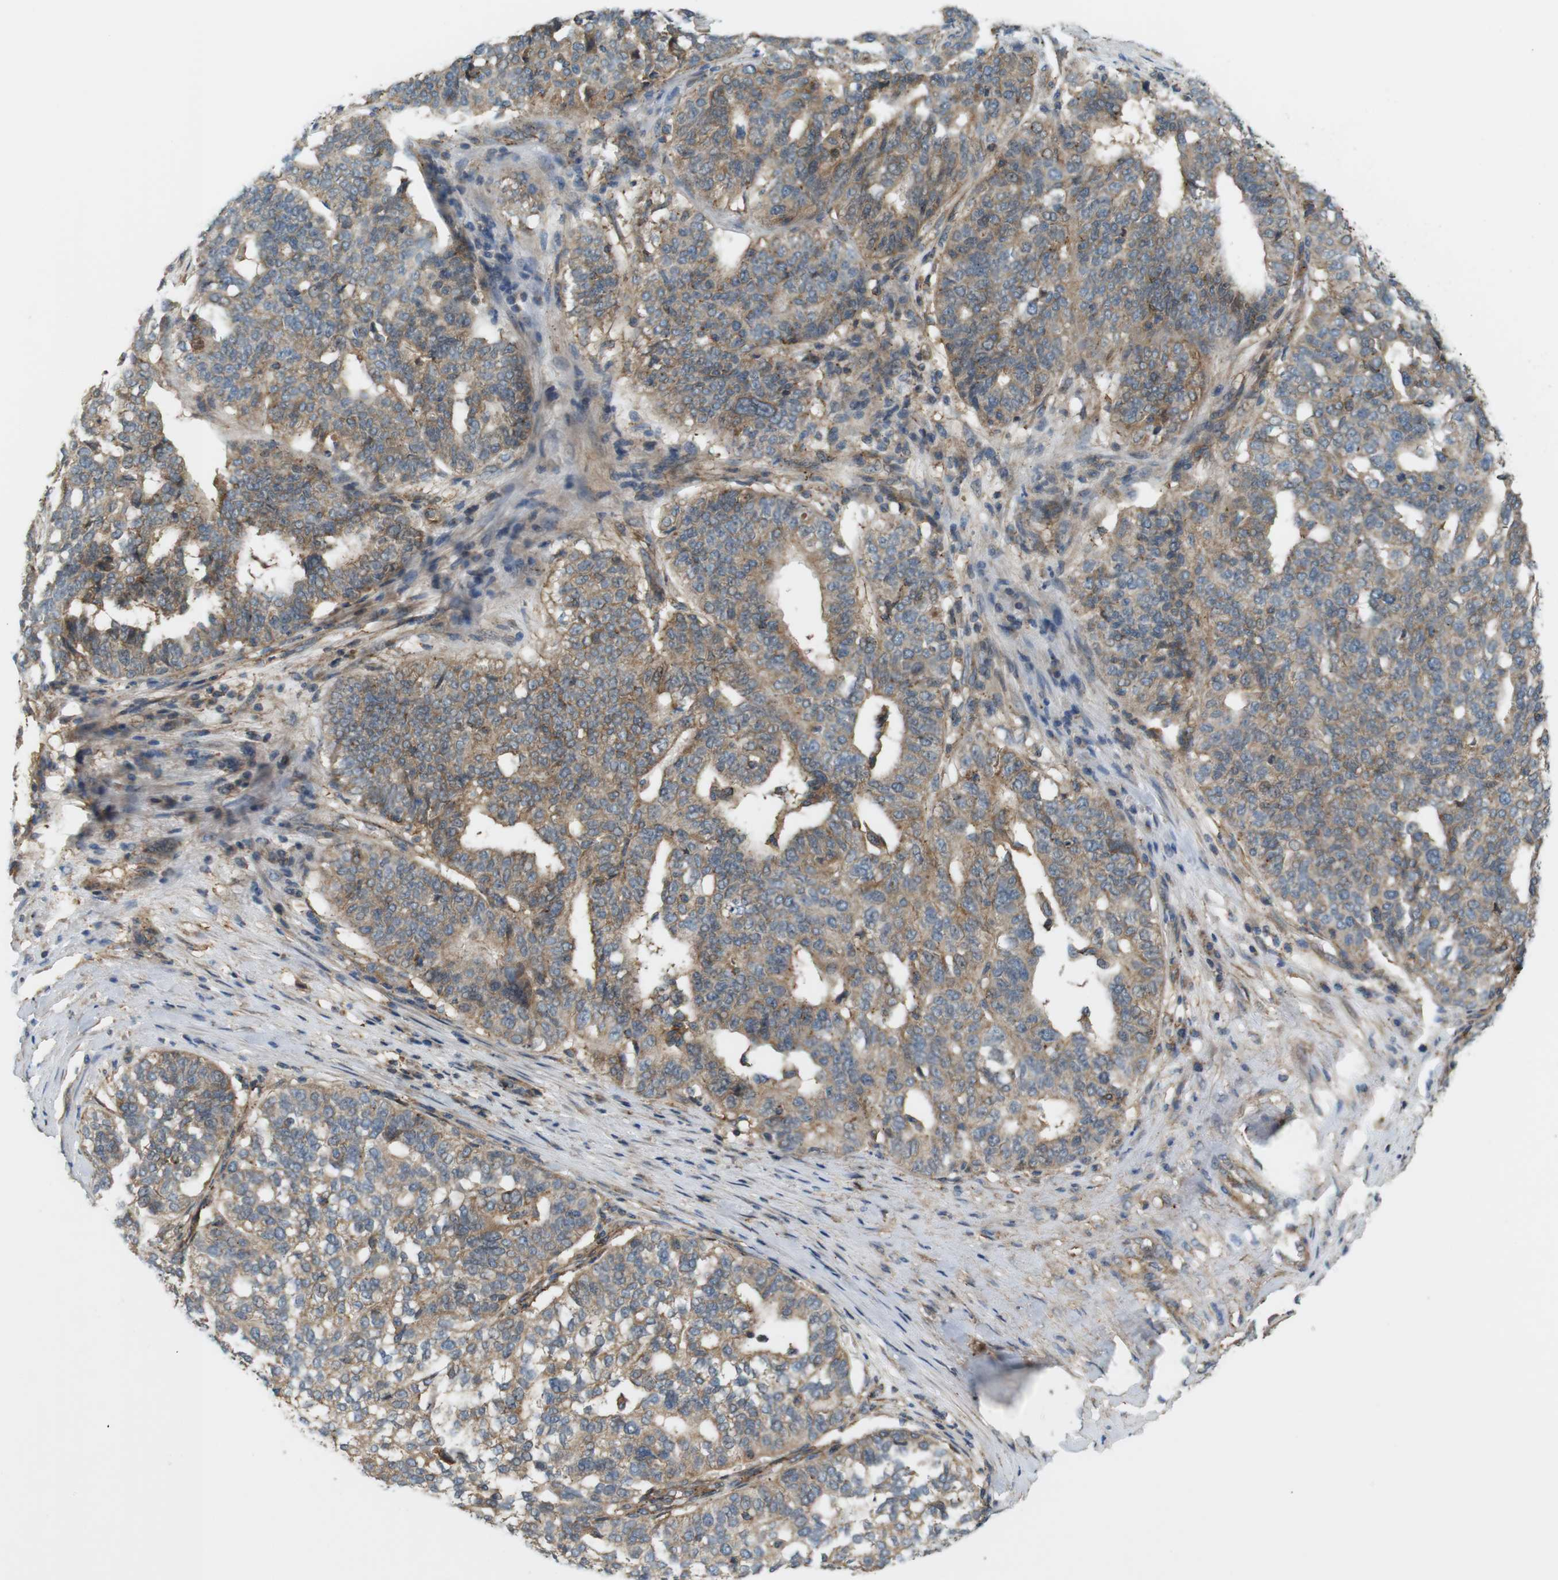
{"staining": {"intensity": "weak", "quantity": ">75%", "location": "cytoplasmic/membranous"}, "tissue": "ovarian cancer", "cell_type": "Tumor cells", "image_type": "cancer", "snomed": [{"axis": "morphology", "description": "Cystadenocarcinoma, serous, NOS"}, {"axis": "topography", "description": "Ovary"}], "caption": "Human ovarian cancer stained with a brown dye displays weak cytoplasmic/membranous positive positivity in about >75% of tumor cells.", "gene": "DDAH2", "patient": {"sex": "female", "age": 59}}